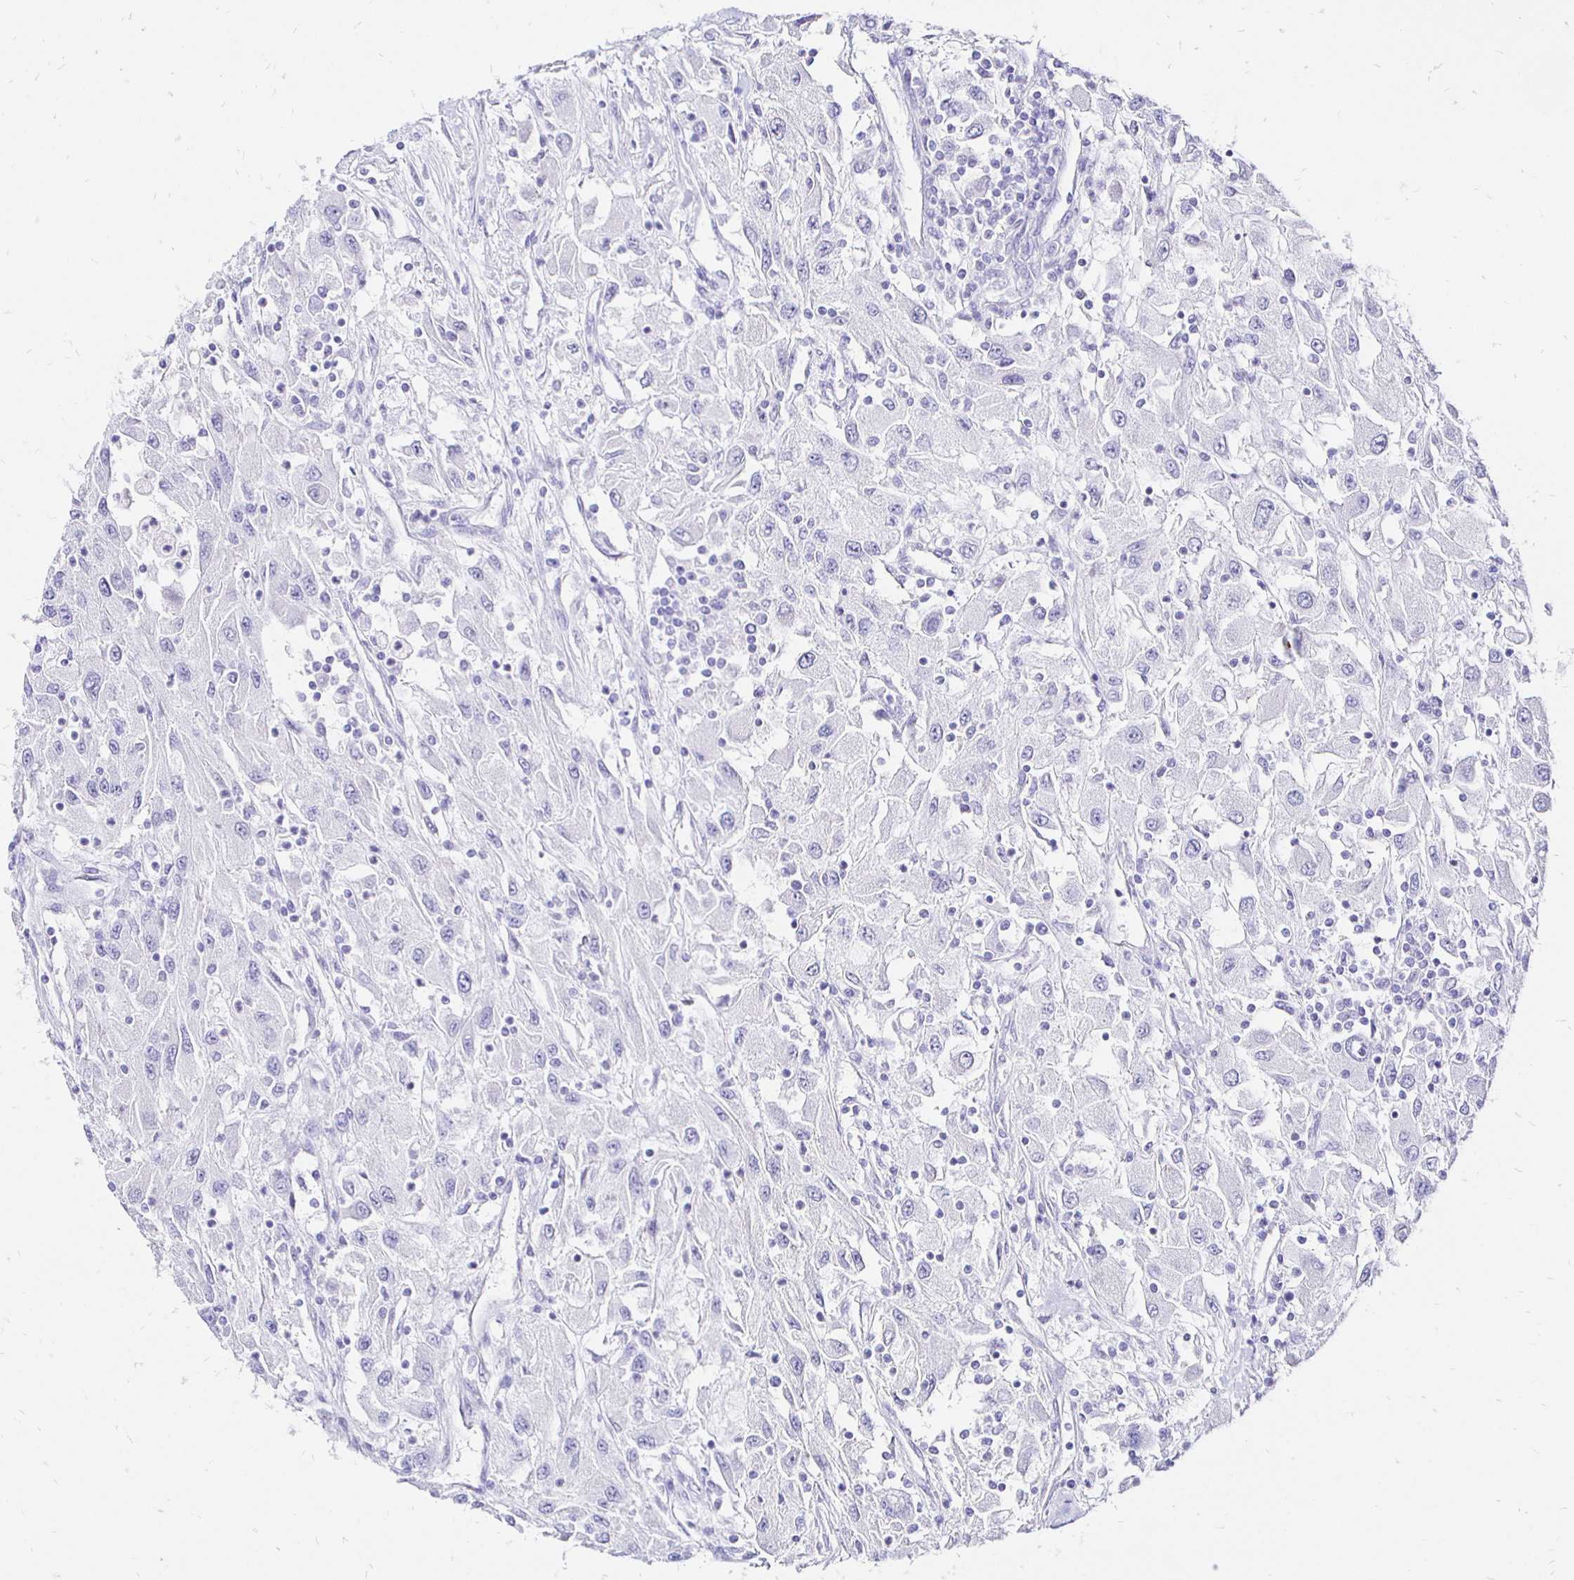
{"staining": {"intensity": "negative", "quantity": "none", "location": "none"}, "tissue": "renal cancer", "cell_type": "Tumor cells", "image_type": "cancer", "snomed": [{"axis": "morphology", "description": "Adenocarcinoma, NOS"}, {"axis": "topography", "description": "Kidney"}], "caption": "The micrograph displays no staining of tumor cells in adenocarcinoma (renal).", "gene": "IRGC", "patient": {"sex": "female", "age": 67}}